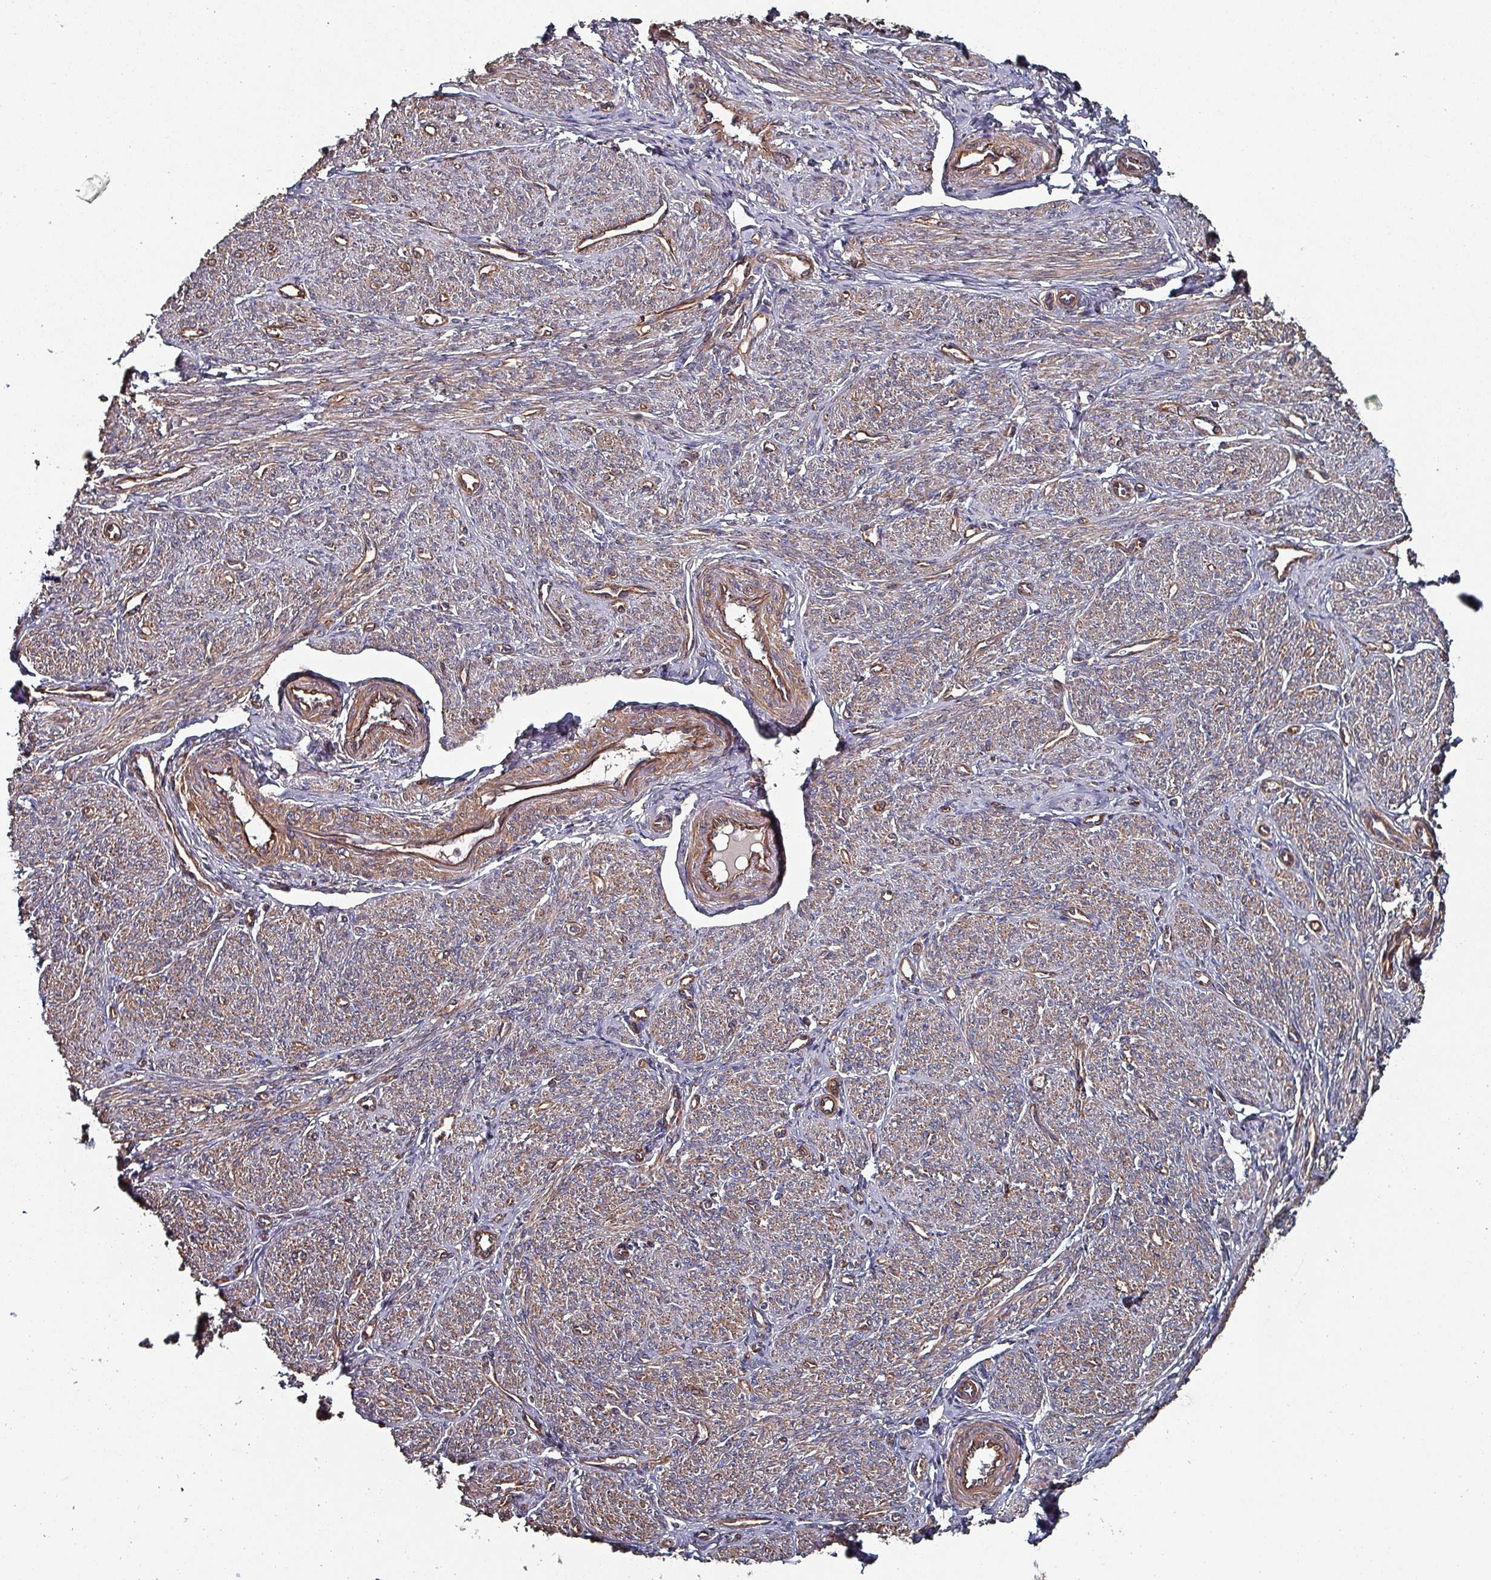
{"staining": {"intensity": "moderate", "quantity": ">75%", "location": "cytoplasmic/membranous"}, "tissue": "smooth muscle", "cell_type": "Smooth muscle cells", "image_type": "normal", "snomed": [{"axis": "morphology", "description": "Normal tissue, NOS"}, {"axis": "topography", "description": "Smooth muscle"}], "caption": "This image exhibits immunohistochemistry (IHC) staining of normal smooth muscle, with medium moderate cytoplasmic/membranous staining in about >75% of smooth muscle cells.", "gene": "ANO10", "patient": {"sex": "female", "age": 65}}